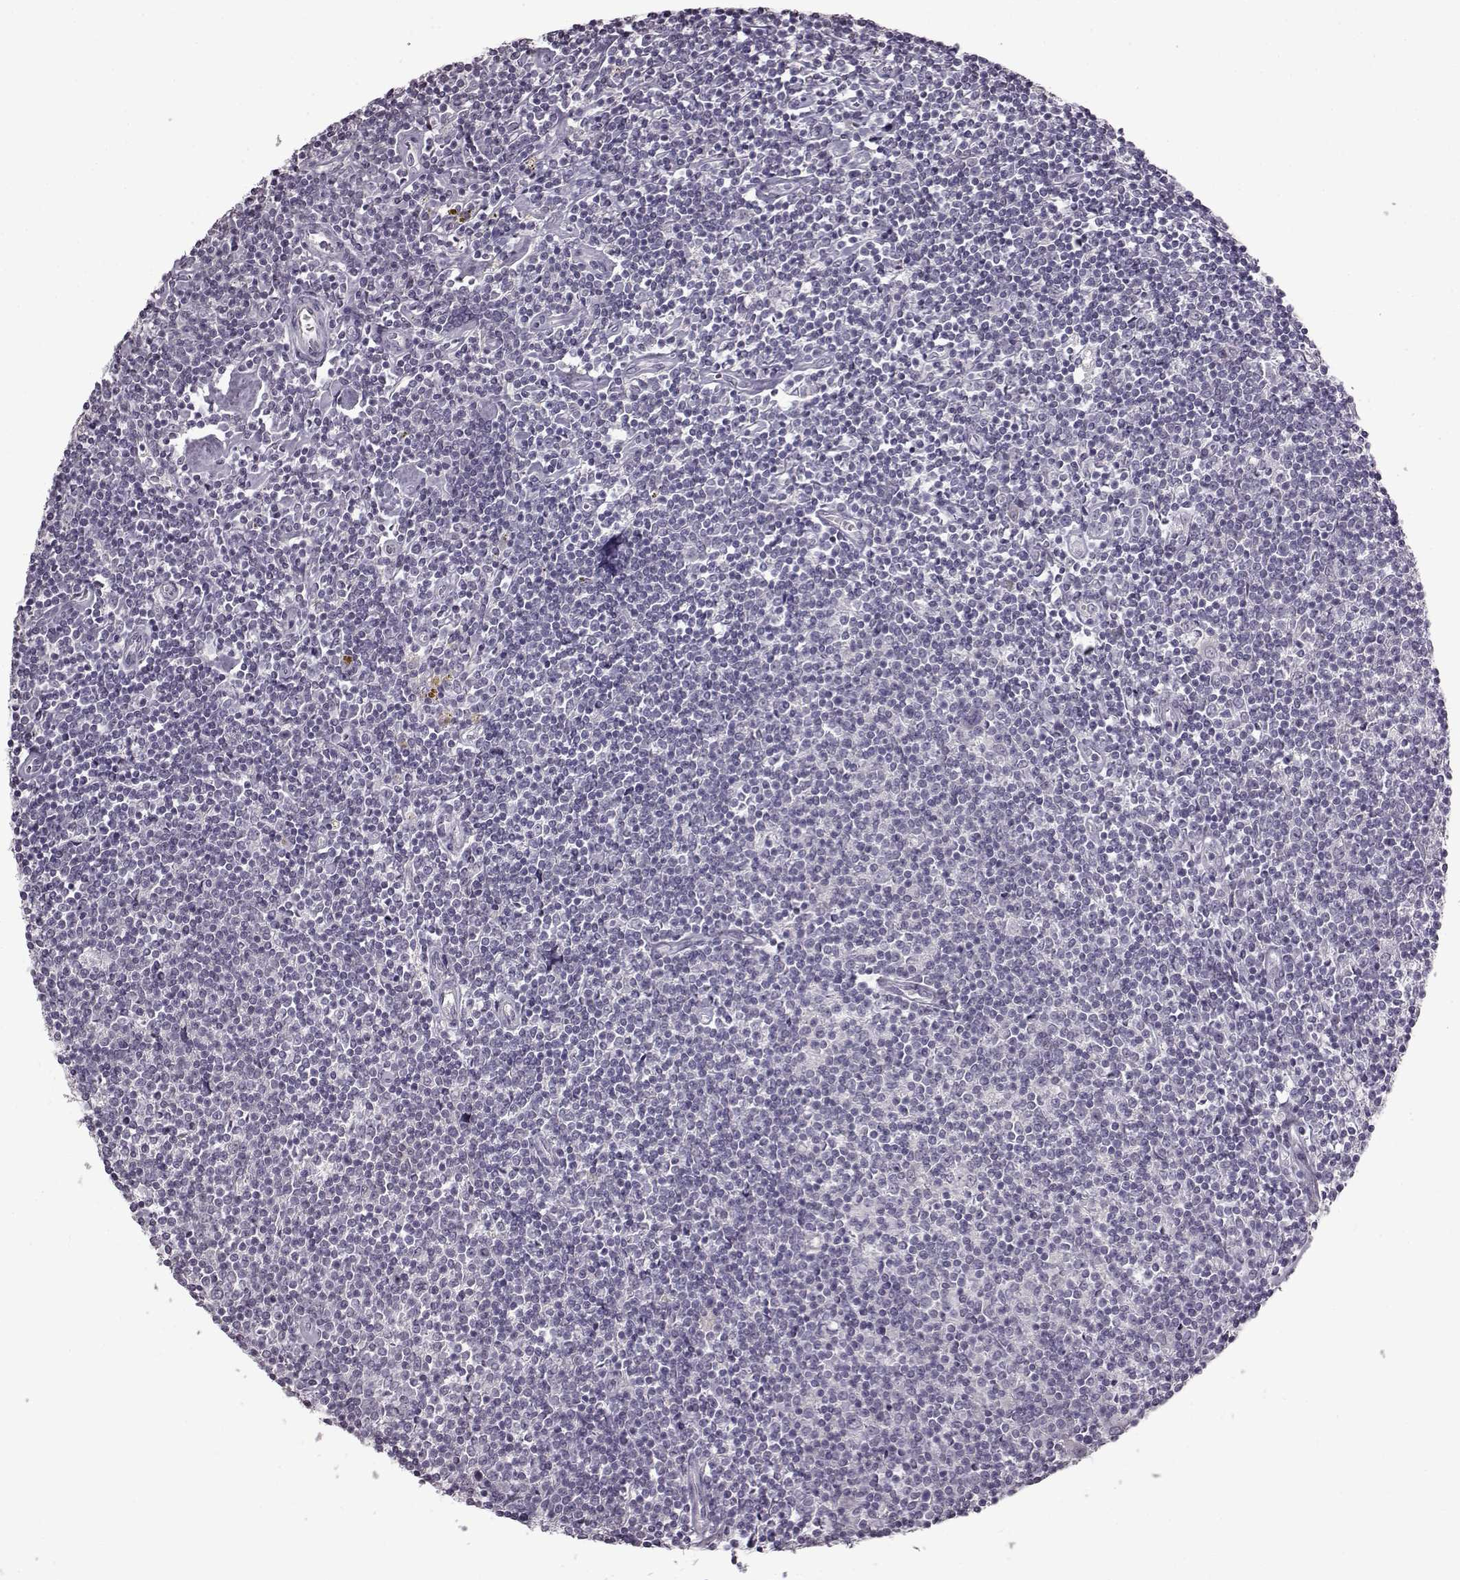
{"staining": {"intensity": "negative", "quantity": "none", "location": "none"}, "tissue": "lymphoma", "cell_type": "Tumor cells", "image_type": "cancer", "snomed": [{"axis": "morphology", "description": "Hodgkin's disease, NOS"}, {"axis": "topography", "description": "Lymph node"}], "caption": "High magnification brightfield microscopy of Hodgkin's disease stained with DAB (3,3'-diaminobenzidine) (brown) and counterstained with hematoxylin (blue): tumor cells show no significant expression. (DAB immunohistochemistry, high magnification).", "gene": "LHB", "patient": {"sex": "male", "age": 40}}